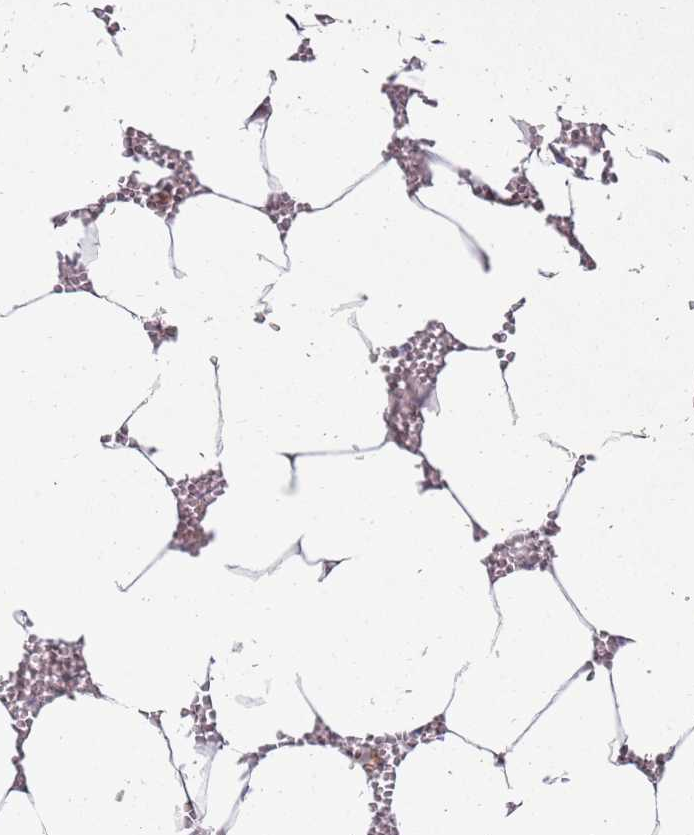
{"staining": {"intensity": "strong", "quantity": "<25%", "location": "cytoplasmic/membranous"}, "tissue": "bone marrow", "cell_type": "Hematopoietic cells", "image_type": "normal", "snomed": [{"axis": "morphology", "description": "Normal tissue, NOS"}, {"axis": "topography", "description": "Bone marrow"}], "caption": "Immunohistochemical staining of unremarkable human bone marrow reveals strong cytoplasmic/membranous protein staining in approximately <25% of hematopoietic cells. (IHC, brightfield microscopy, high magnification).", "gene": "CNPY1", "patient": {"sex": "male", "age": 70}}